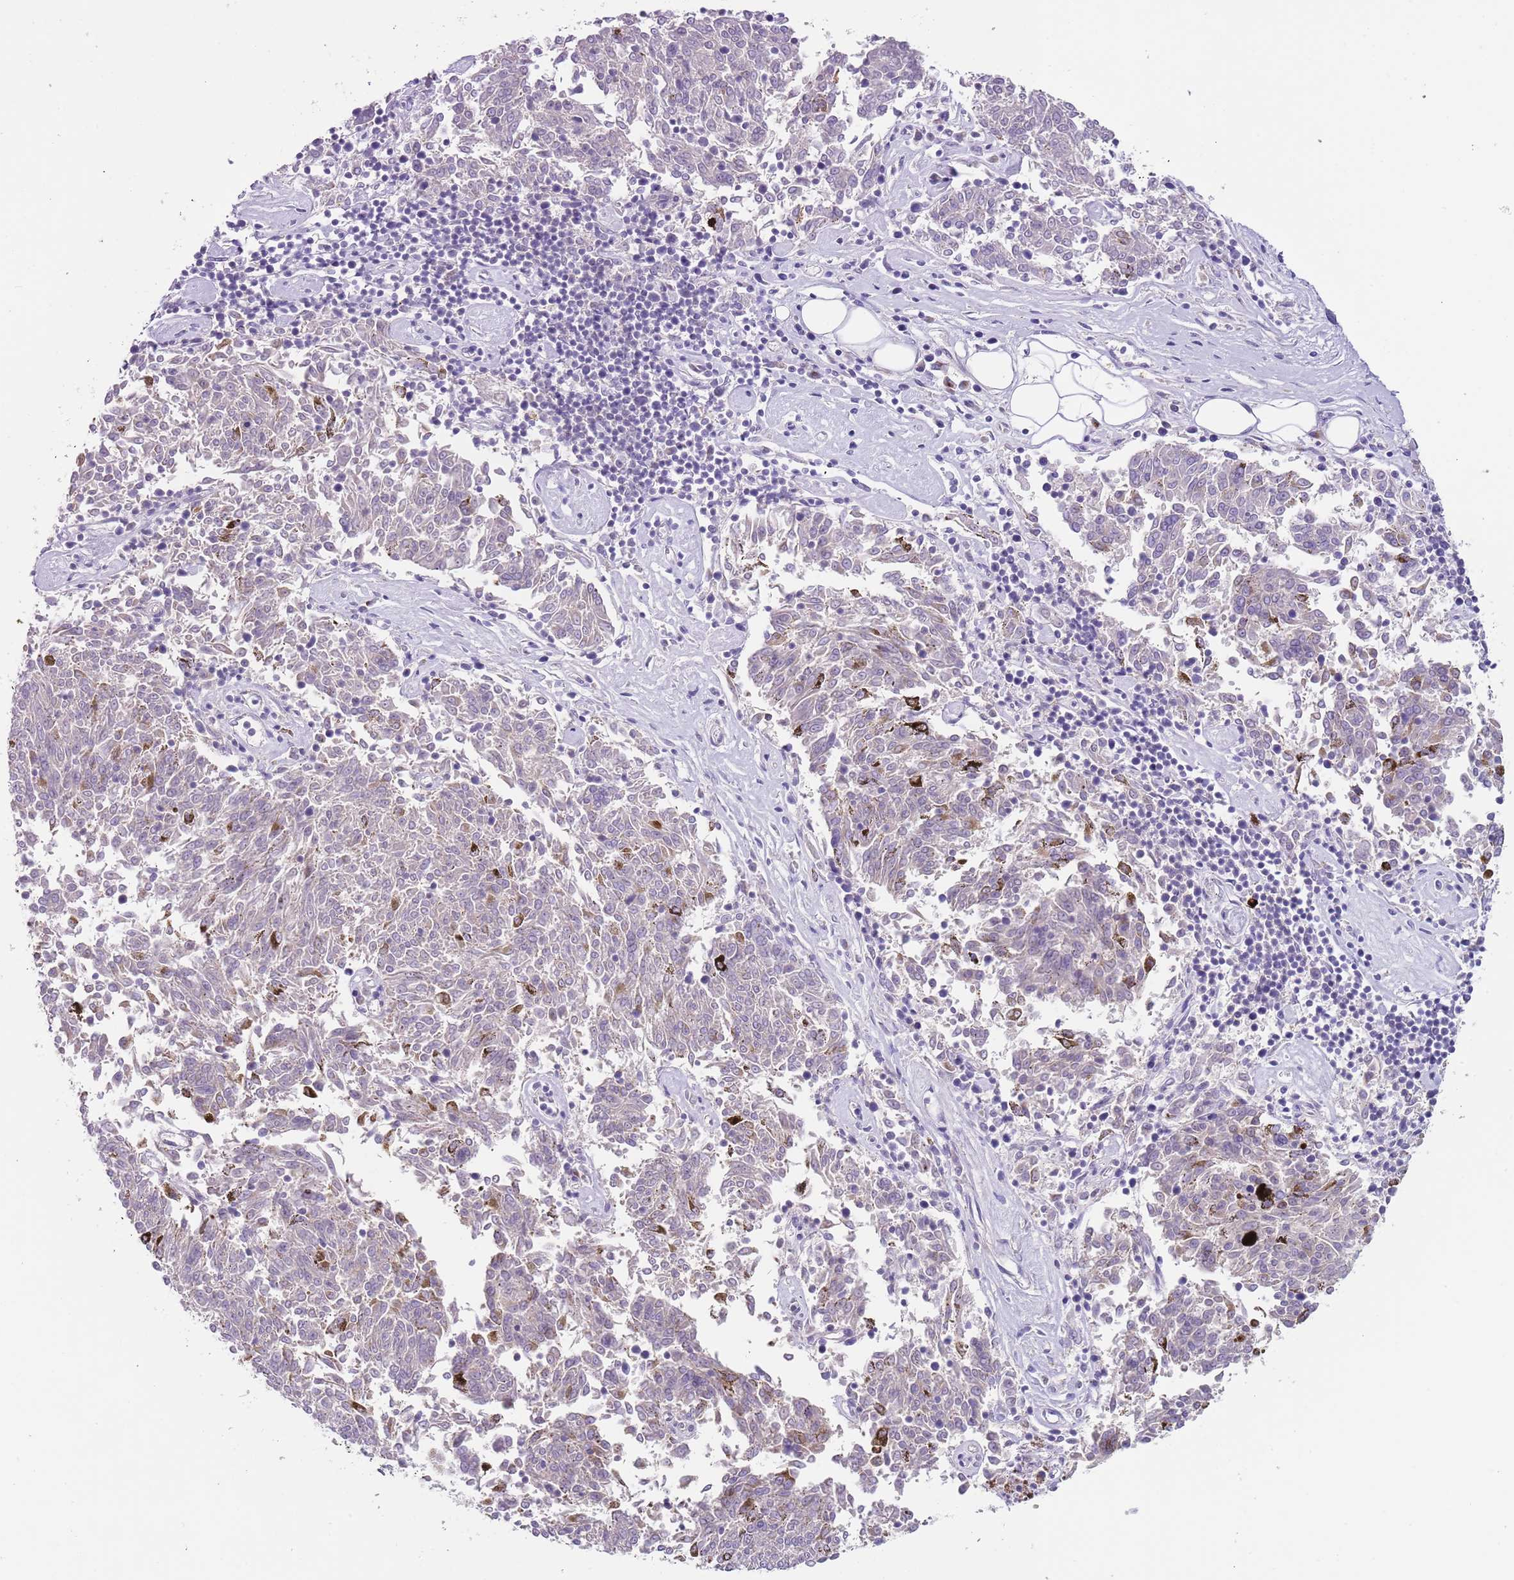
{"staining": {"intensity": "negative", "quantity": "none", "location": "none"}, "tissue": "melanoma", "cell_type": "Tumor cells", "image_type": "cancer", "snomed": [{"axis": "morphology", "description": "Malignant melanoma, NOS"}, {"axis": "topography", "description": "Skin"}], "caption": "This is an immunohistochemistry (IHC) histopathology image of melanoma. There is no staining in tumor cells.", "gene": "C2CD3", "patient": {"sex": "female", "age": 72}}